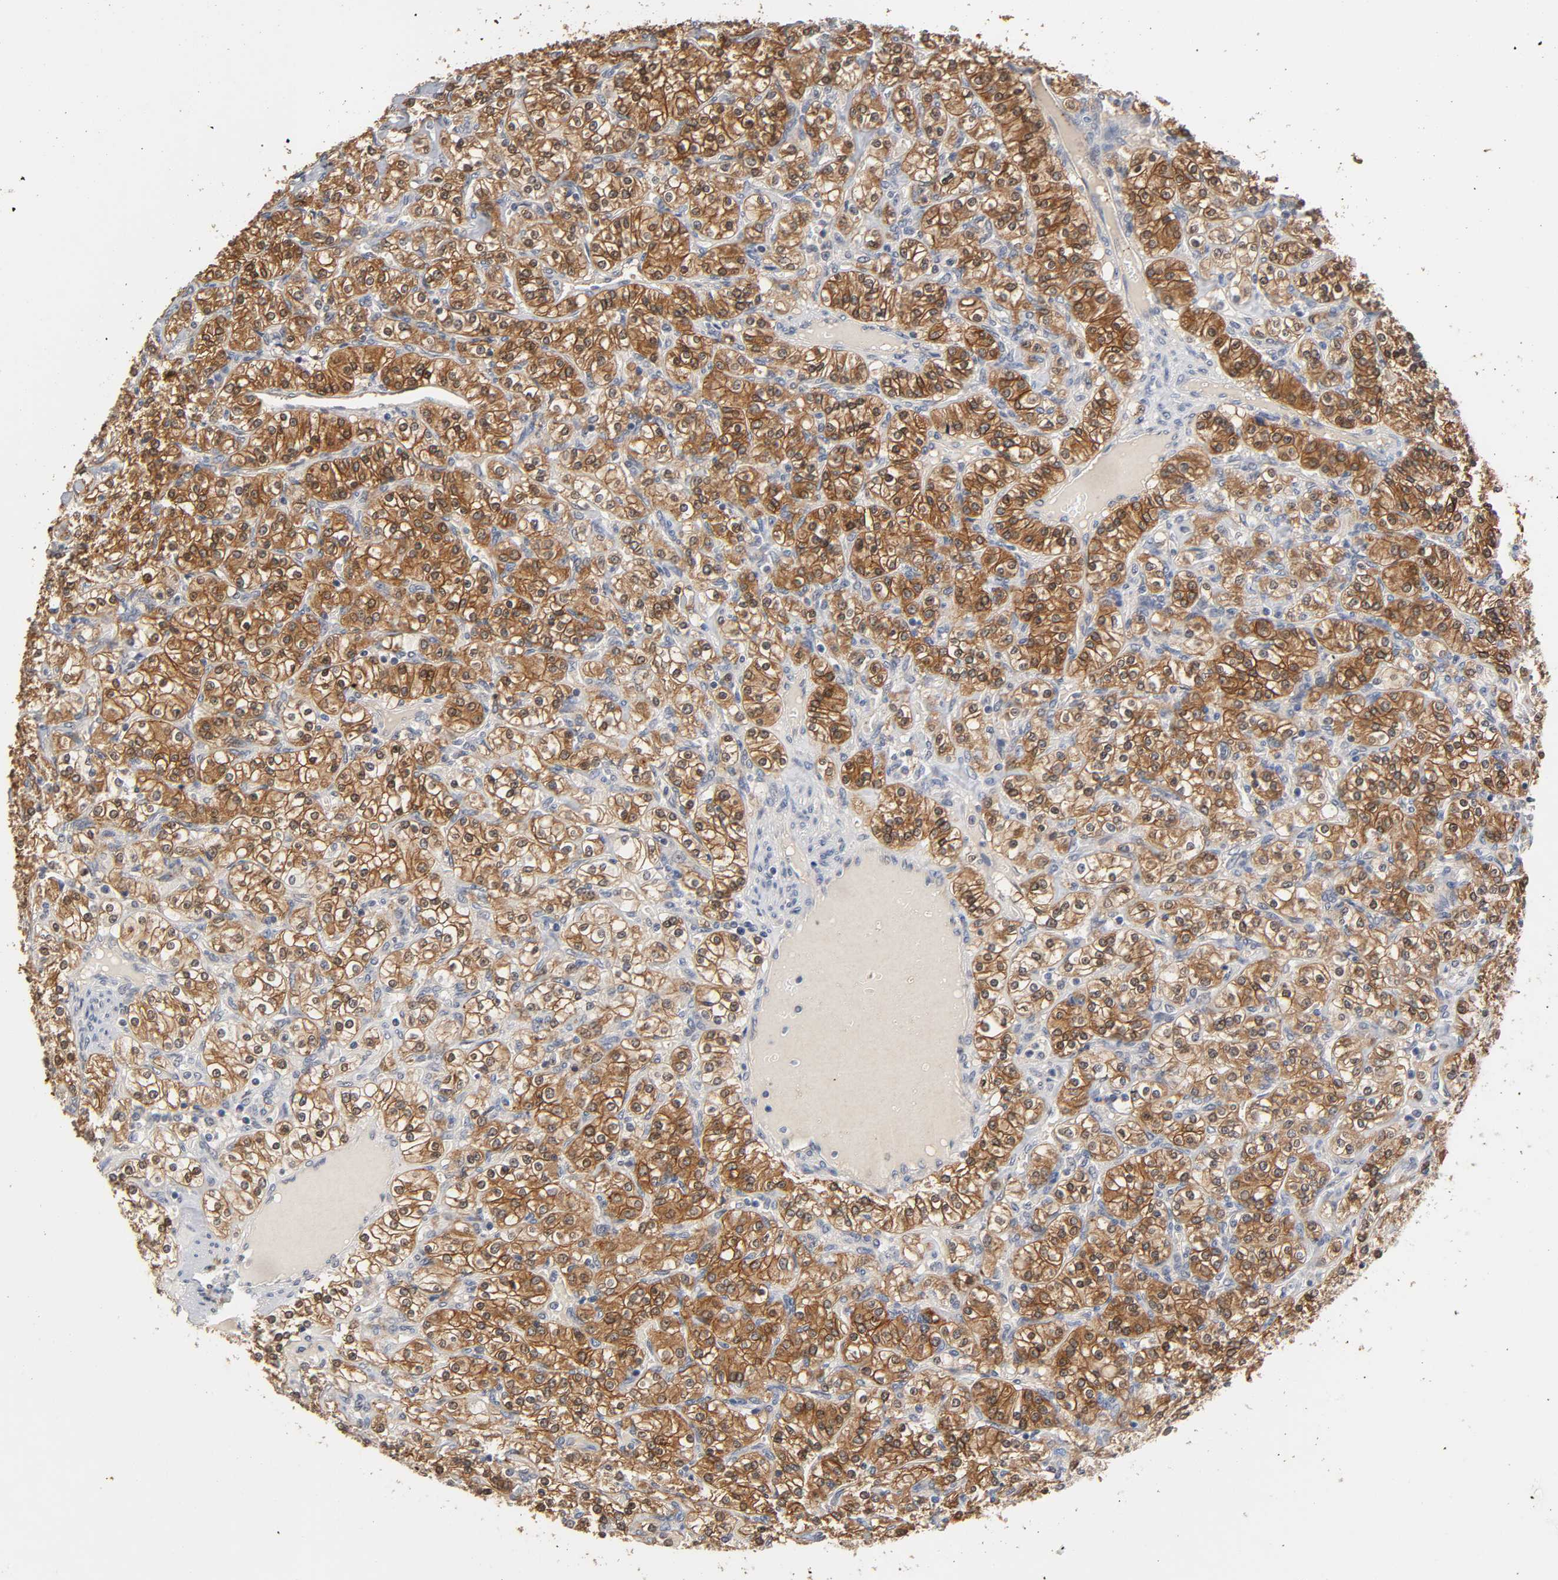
{"staining": {"intensity": "moderate", "quantity": ">75%", "location": "cytoplasmic/membranous"}, "tissue": "renal cancer", "cell_type": "Tumor cells", "image_type": "cancer", "snomed": [{"axis": "morphology", "description": "Adenocarcinoma, NOS"}, {"axis": "topography", "description": "Kidney"}], "caption": "Renal adenocarcinoma tissue displays moderate cytoplasmic/membranous expression in about >75% of tumor cells (IHC, brightfield microscopy, high magnification).", "gene": "HTR1E", "patient": {"sex": "male", "age": 77}}